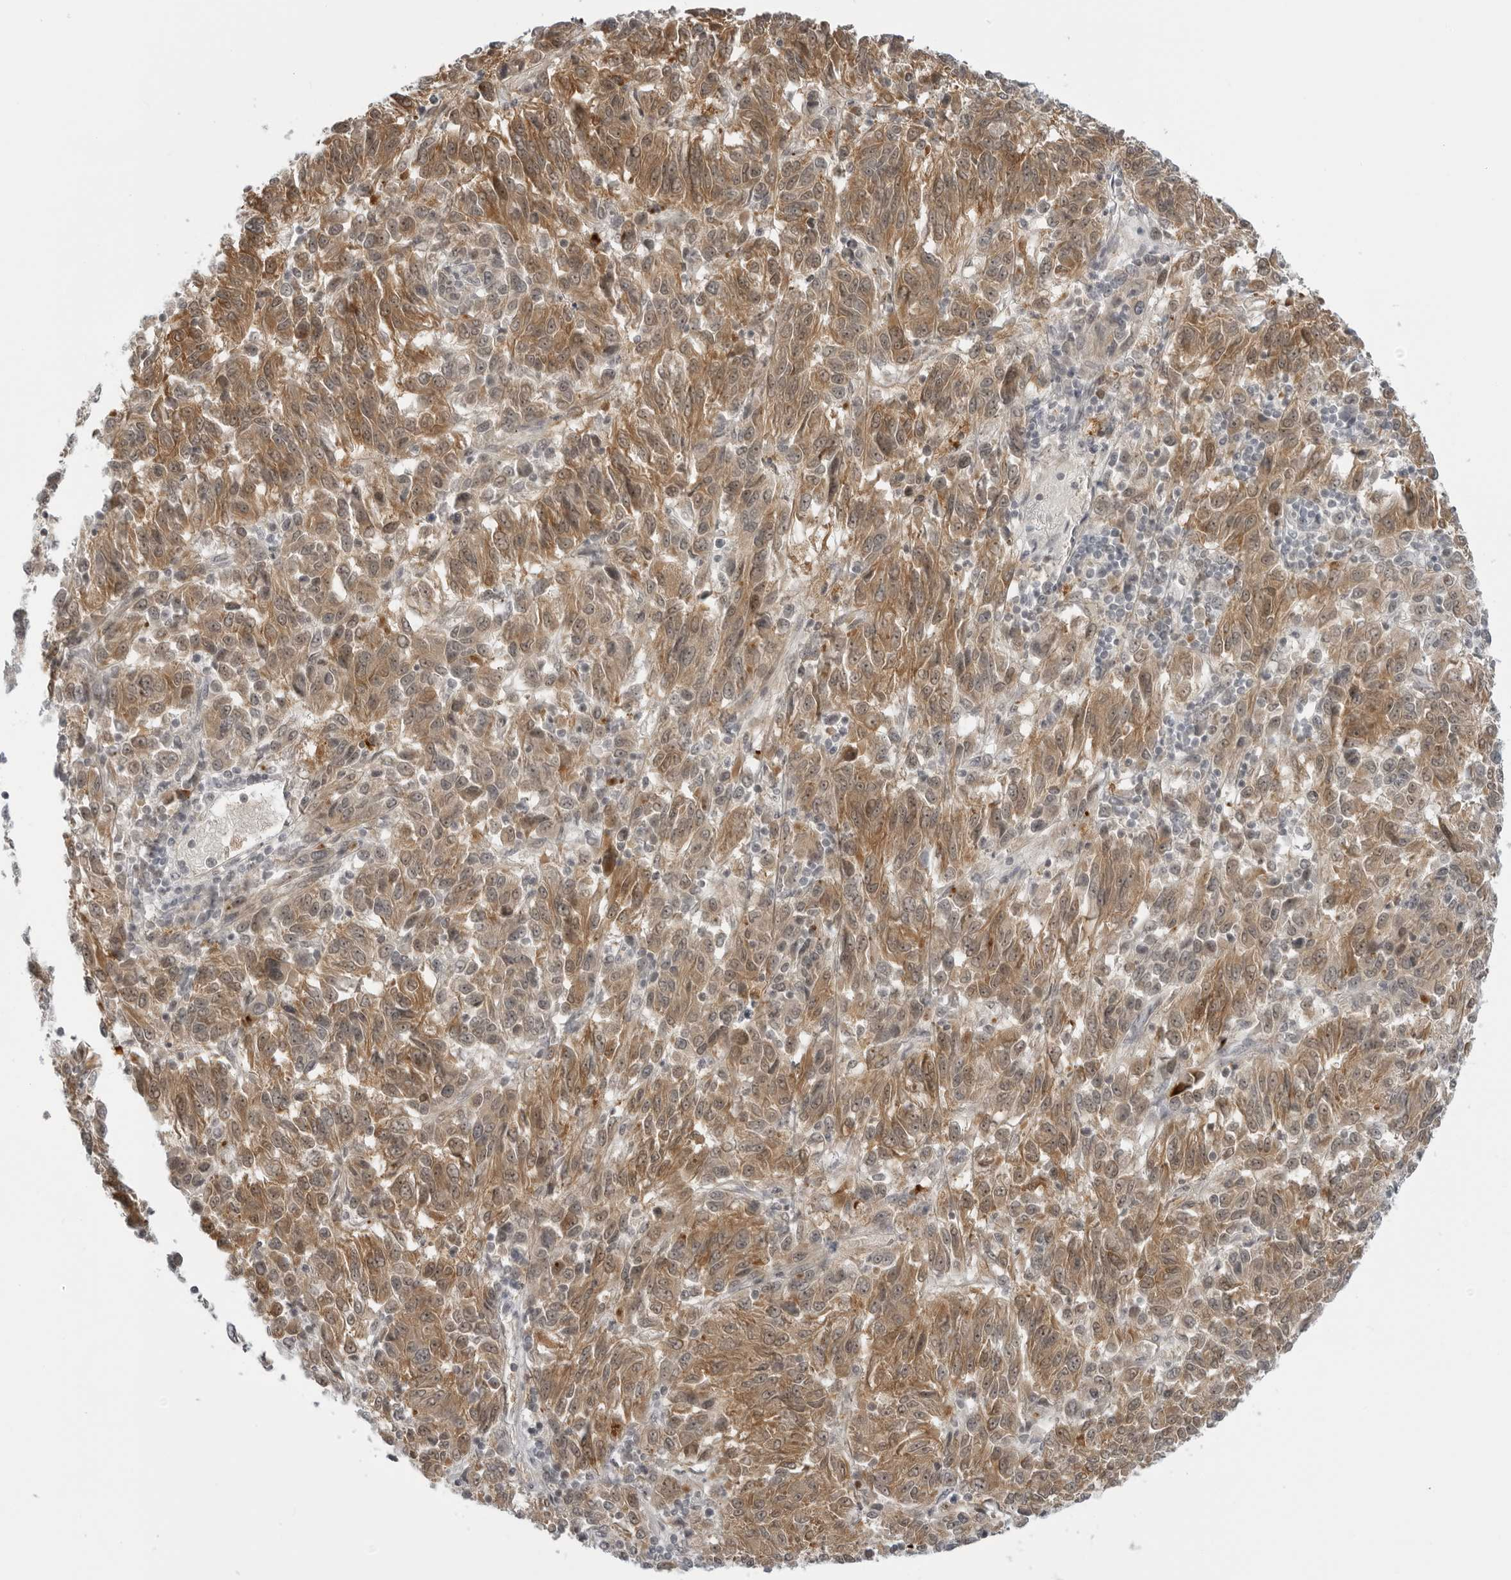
{"staining": {"intensity": "moderate", "quantity": ">75%", "location": "cytoplasmic/membranous"}, "tissue": "melanoma", "cell_type": "Tumor cells", "image_type": "cancer", "snomed": [{"axis": "morphology", "description": "Malignant melanoma, Metastatic site"}, {"axis": "topography", "description": "Lung"}], "caption": "High-magnification brightfield microscopy of malignant melanoma (metastatic site) stained with DAB (brown) and counterstained with hematoxylin (blue). tumor cells exhibit moderate cytoplasmic/membranous positivity is appreciated in approximately>75% of cells. (Stains: DAB in brown, nuclei in blue, Microscopy: brightfield microscopy at high magnification).", "gene": "SUGCT", "patient": {"sex": "male", "age": 64}}